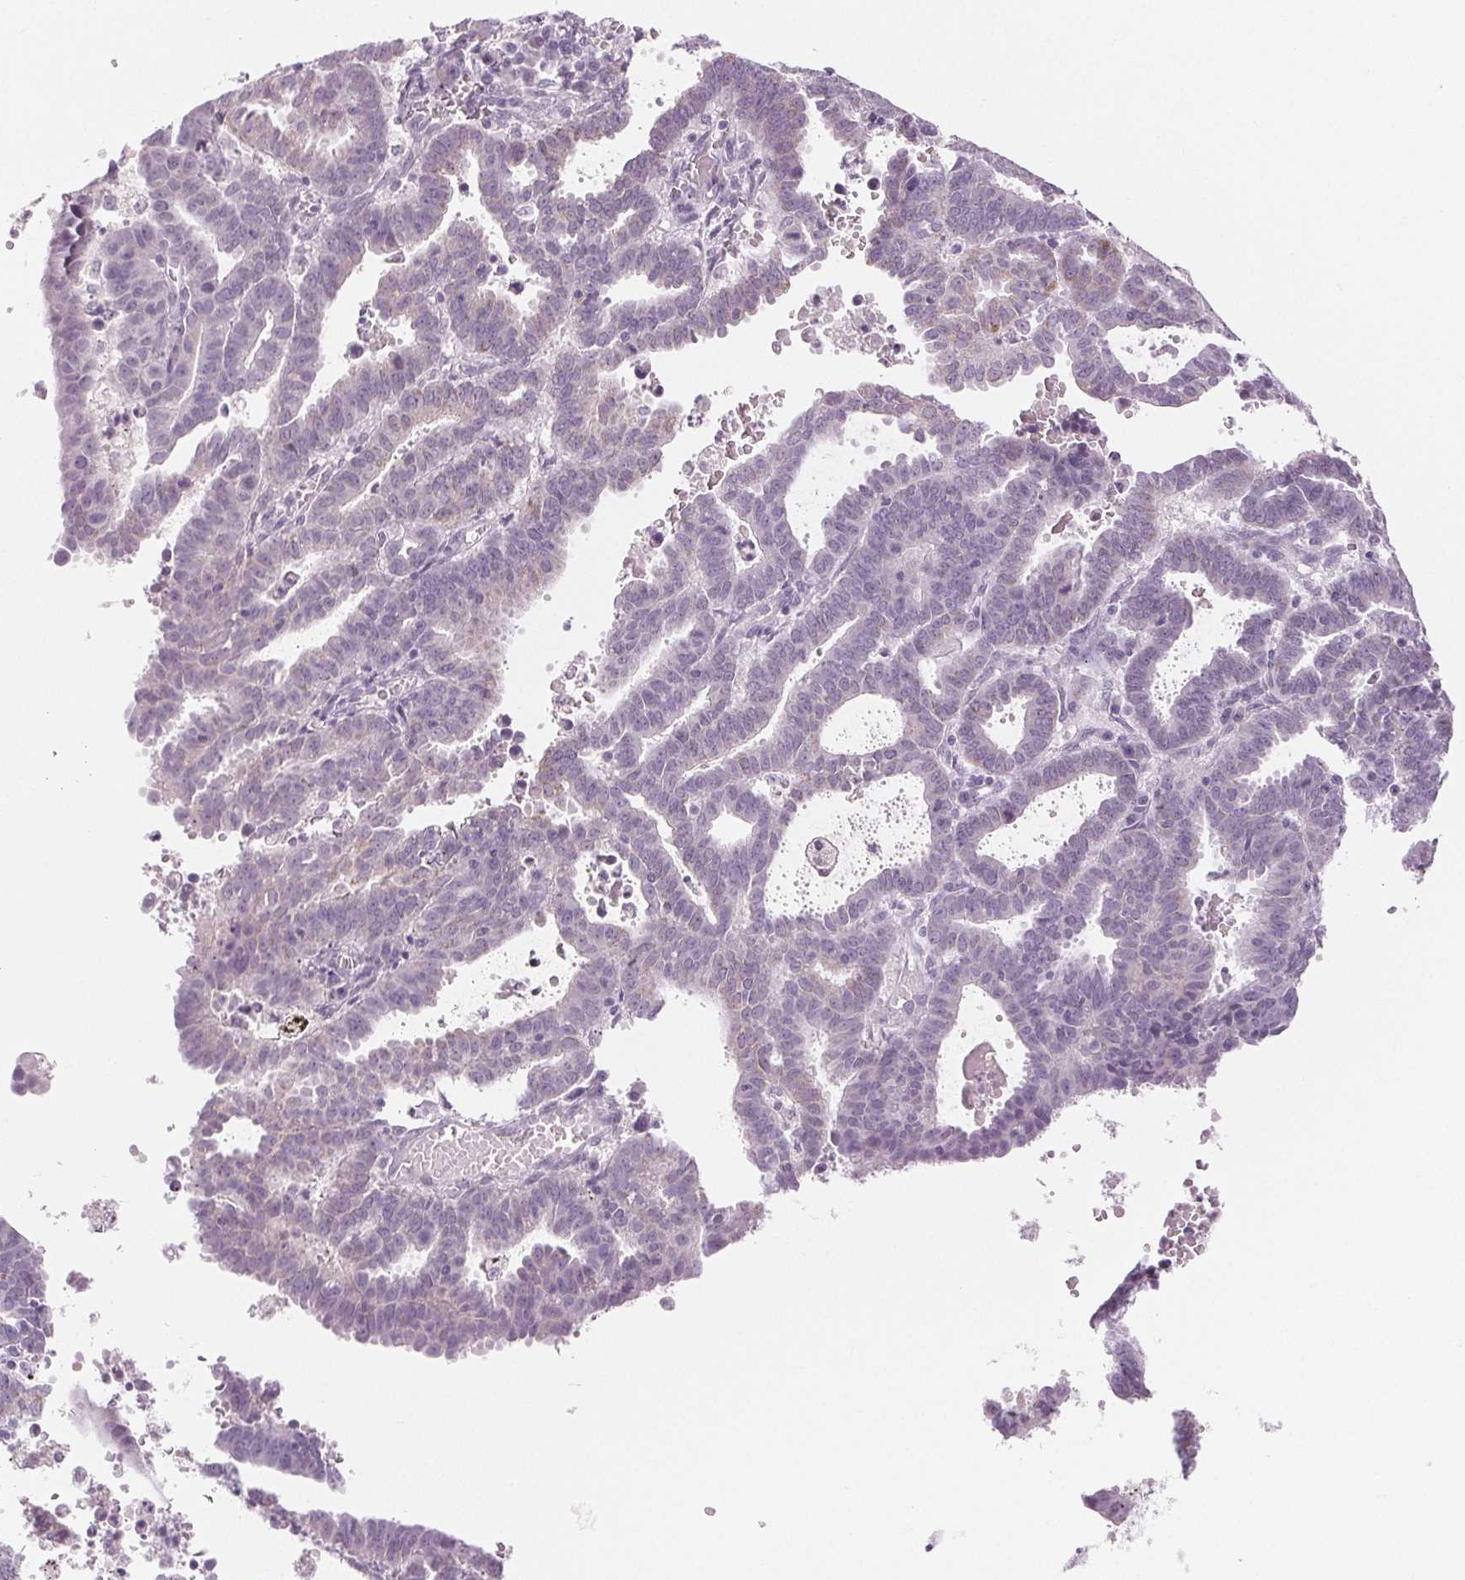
{"staining": {"intensity": "negative", "quantity": "none", "location": "none"}, "tissue": "endometrial cancer", "cell_type": "Tumor cells", "image_type": "cancer", "snomed": [{"axis": "morphology", "description": "Adenocarcinoma, NOS"}, {"axis": "topography", "description": "Uterus"}], "caption": "Human endometrial adenocarcinoma stained for a protein using immunohistochemistry reveals no positivity in tumor cells.", "gene": "EHHADH", "patient": {"sex": "female", "age": 83}}